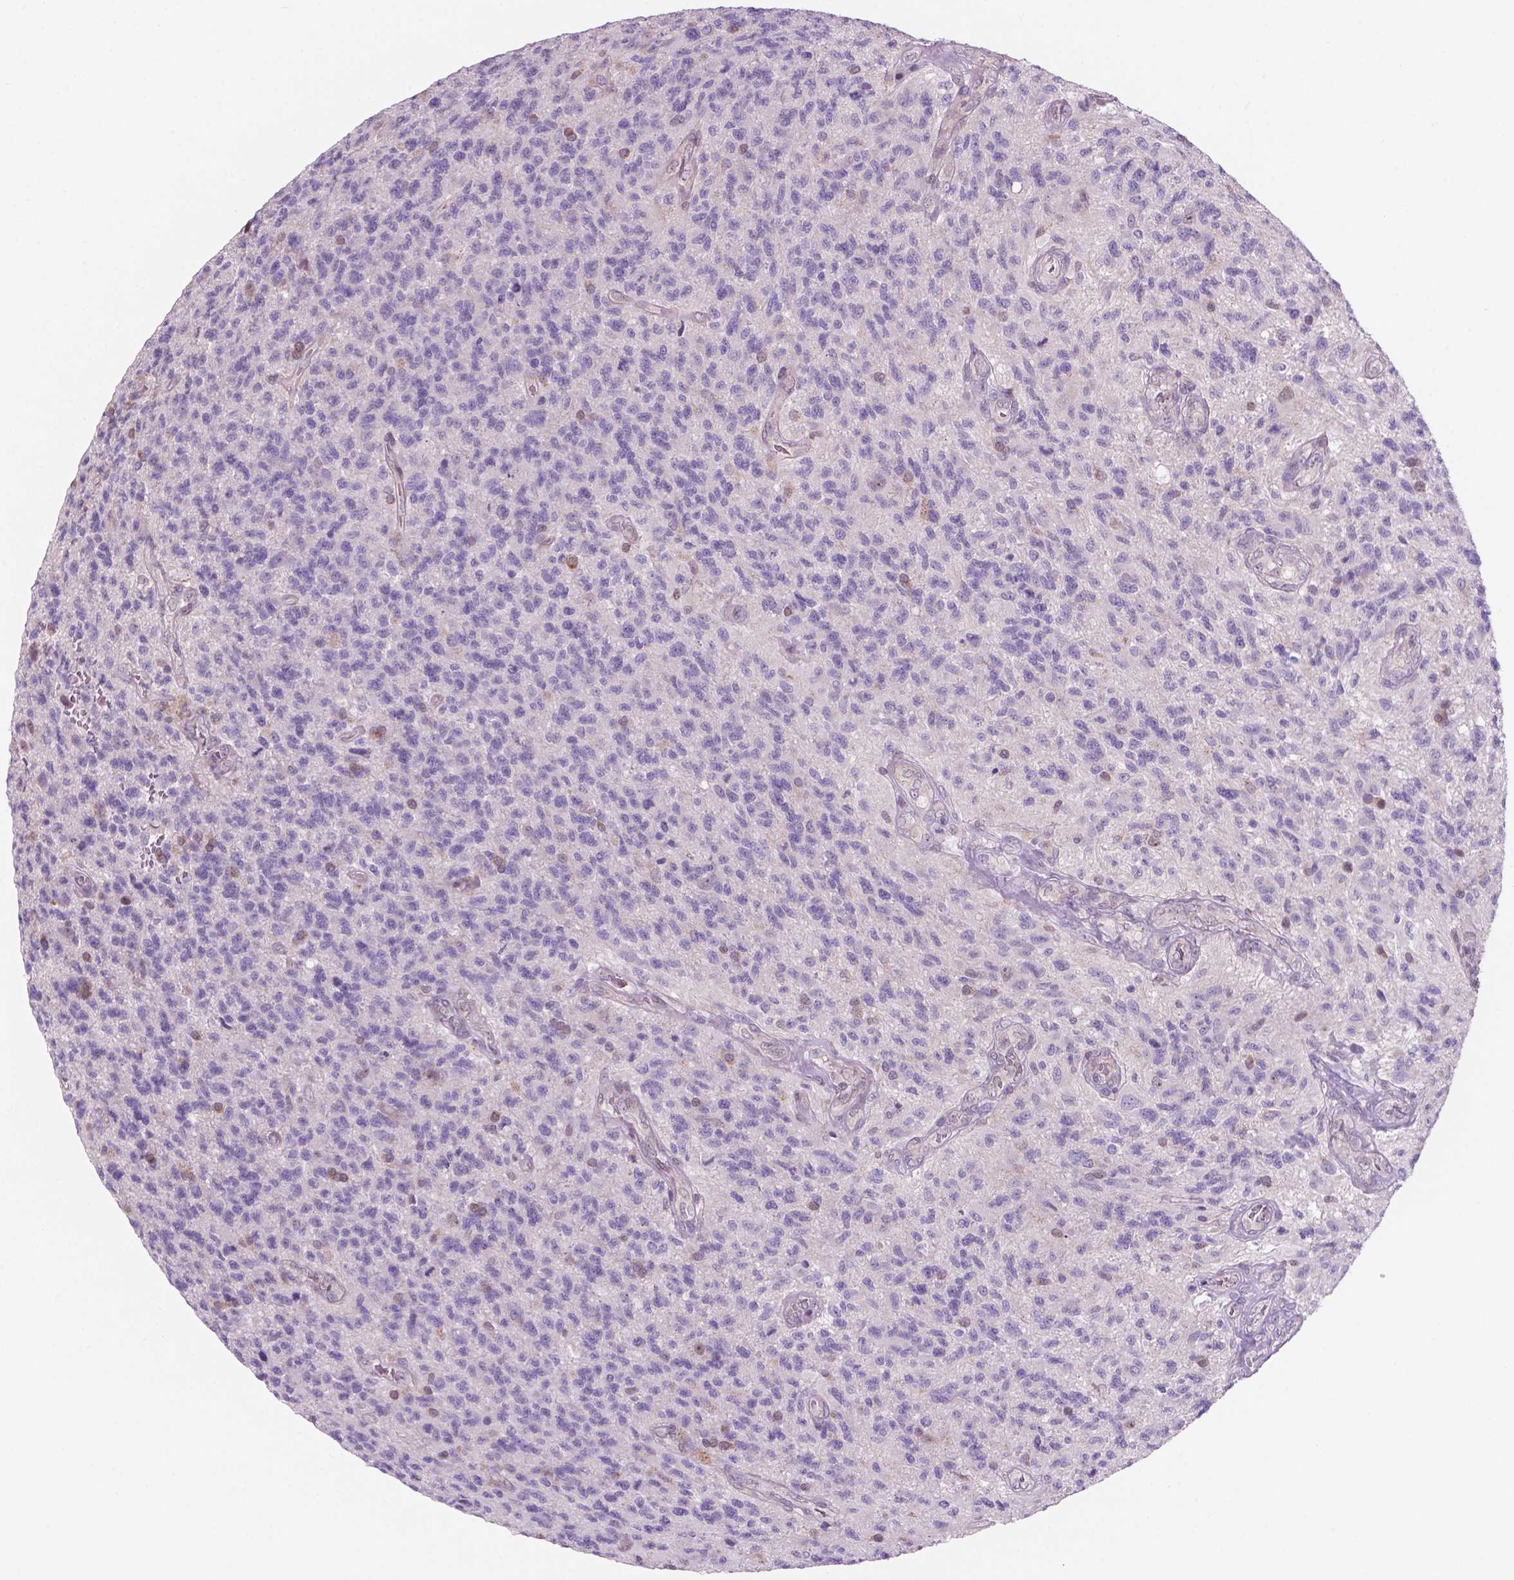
{"staining": {"intensity": "negative", "quantity": "none", "location": "none"}, "tissue": "glioma", "cell_type": "Tumor cells", "image_type": "cancer", "snomed": [{"axis": "morphology", "description": "Glioma, malignant, High grade"}, {"axis": "topography", "description": "Brain"}], "caption": "Histopathology image shows no significant protein positivity in tumor cells of high-grade glioma (malignant).", "gene": "FAM50B", "patient": {"sex": "male", "age": 56}}